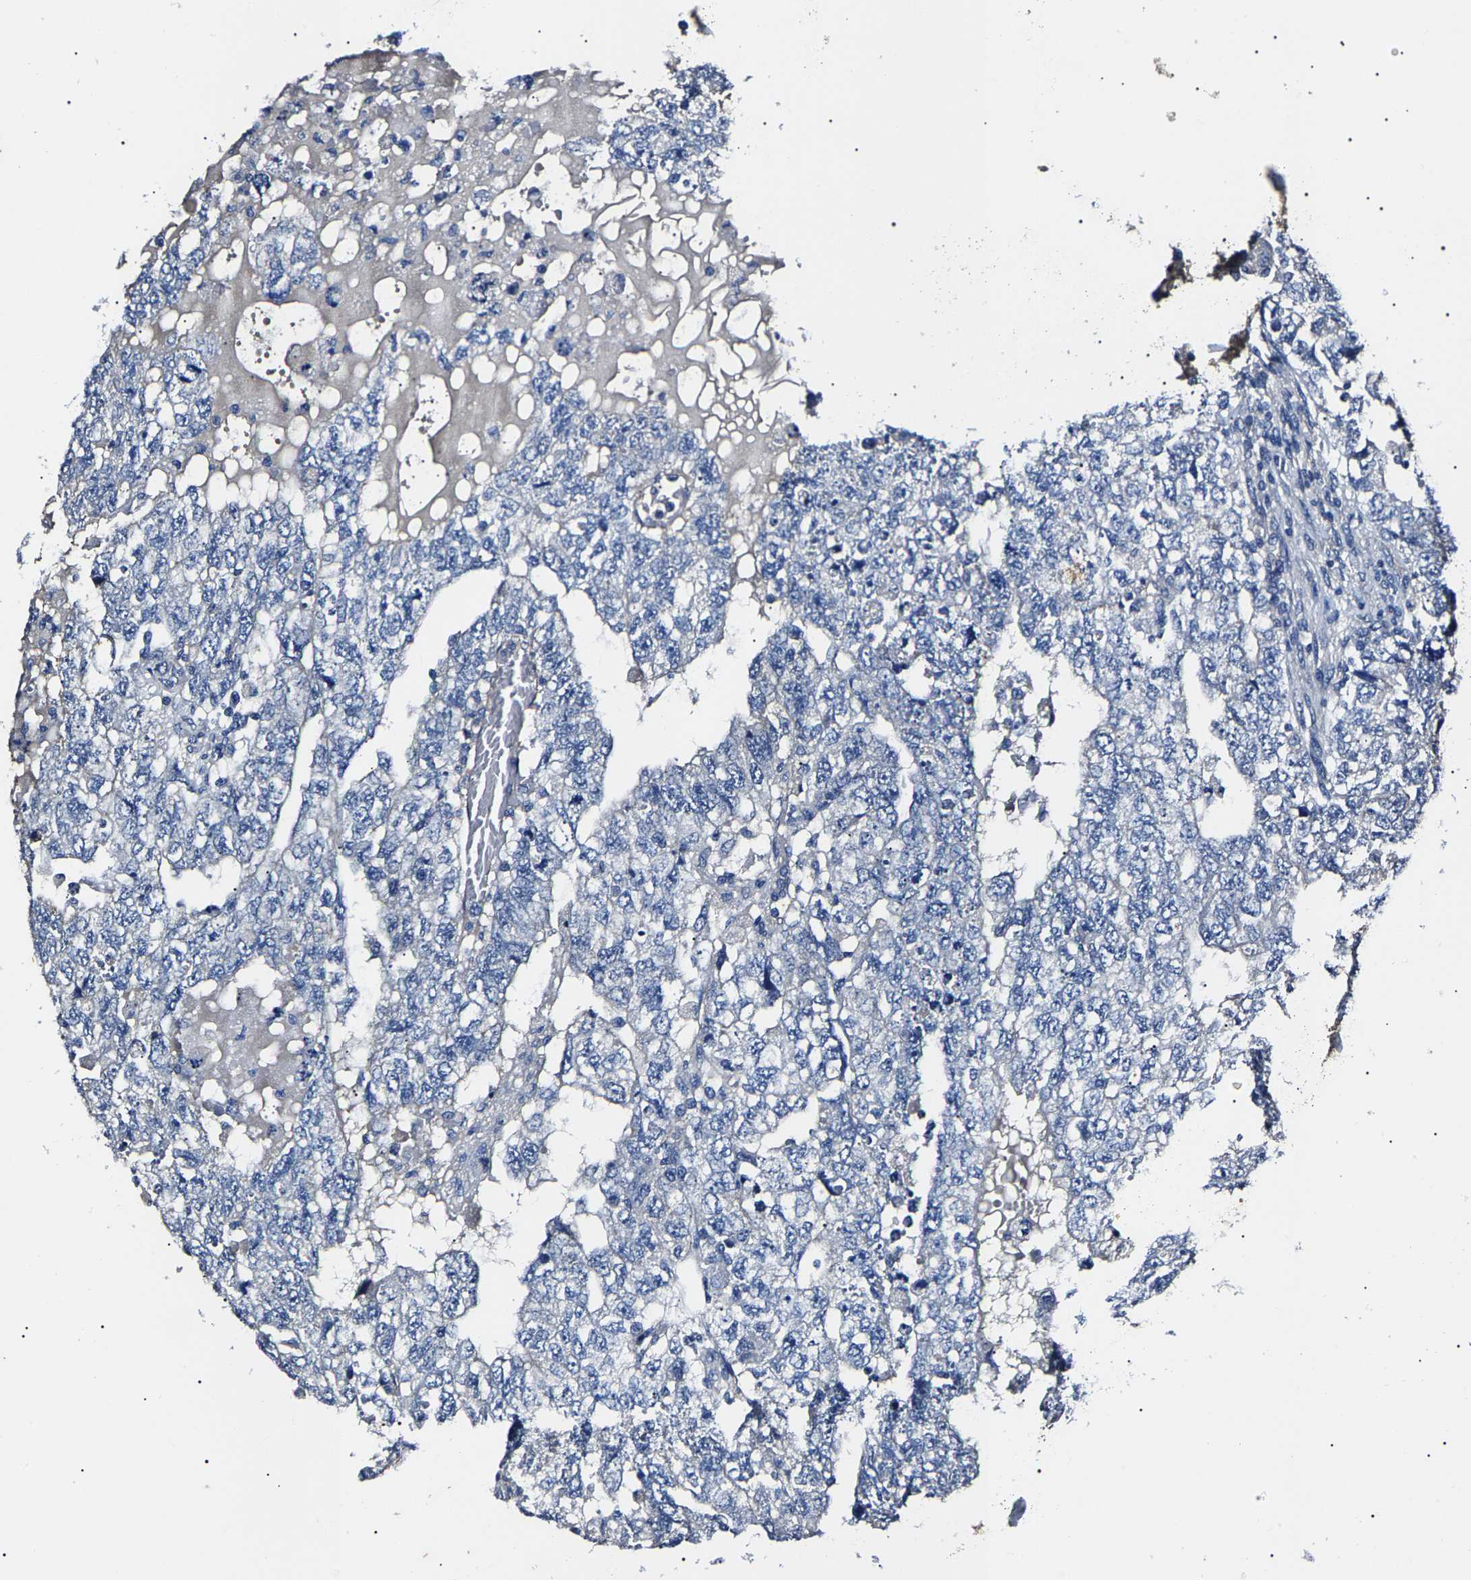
{"staining": {"intensity": "negative", "quantity": "none", "location": "none"}, "tissue": "testis cancer", "cell_type": "Tumor cells", "image_type": "cancer", "snomed": [{"axis": "morphology", "description": "Carcinoma, Embryonal, NOS"}, {"axis": "topography", "description": "Testis"}], "caption": "An immunohistochemistry histopathology image of testis cancer (embryonal carcinoma) is shown. There is no staining in tumor cells of testis cancer (embryonal carcinoma).", "gene": "KLHL42", "patient": {"sex": "male", "age": 36}}